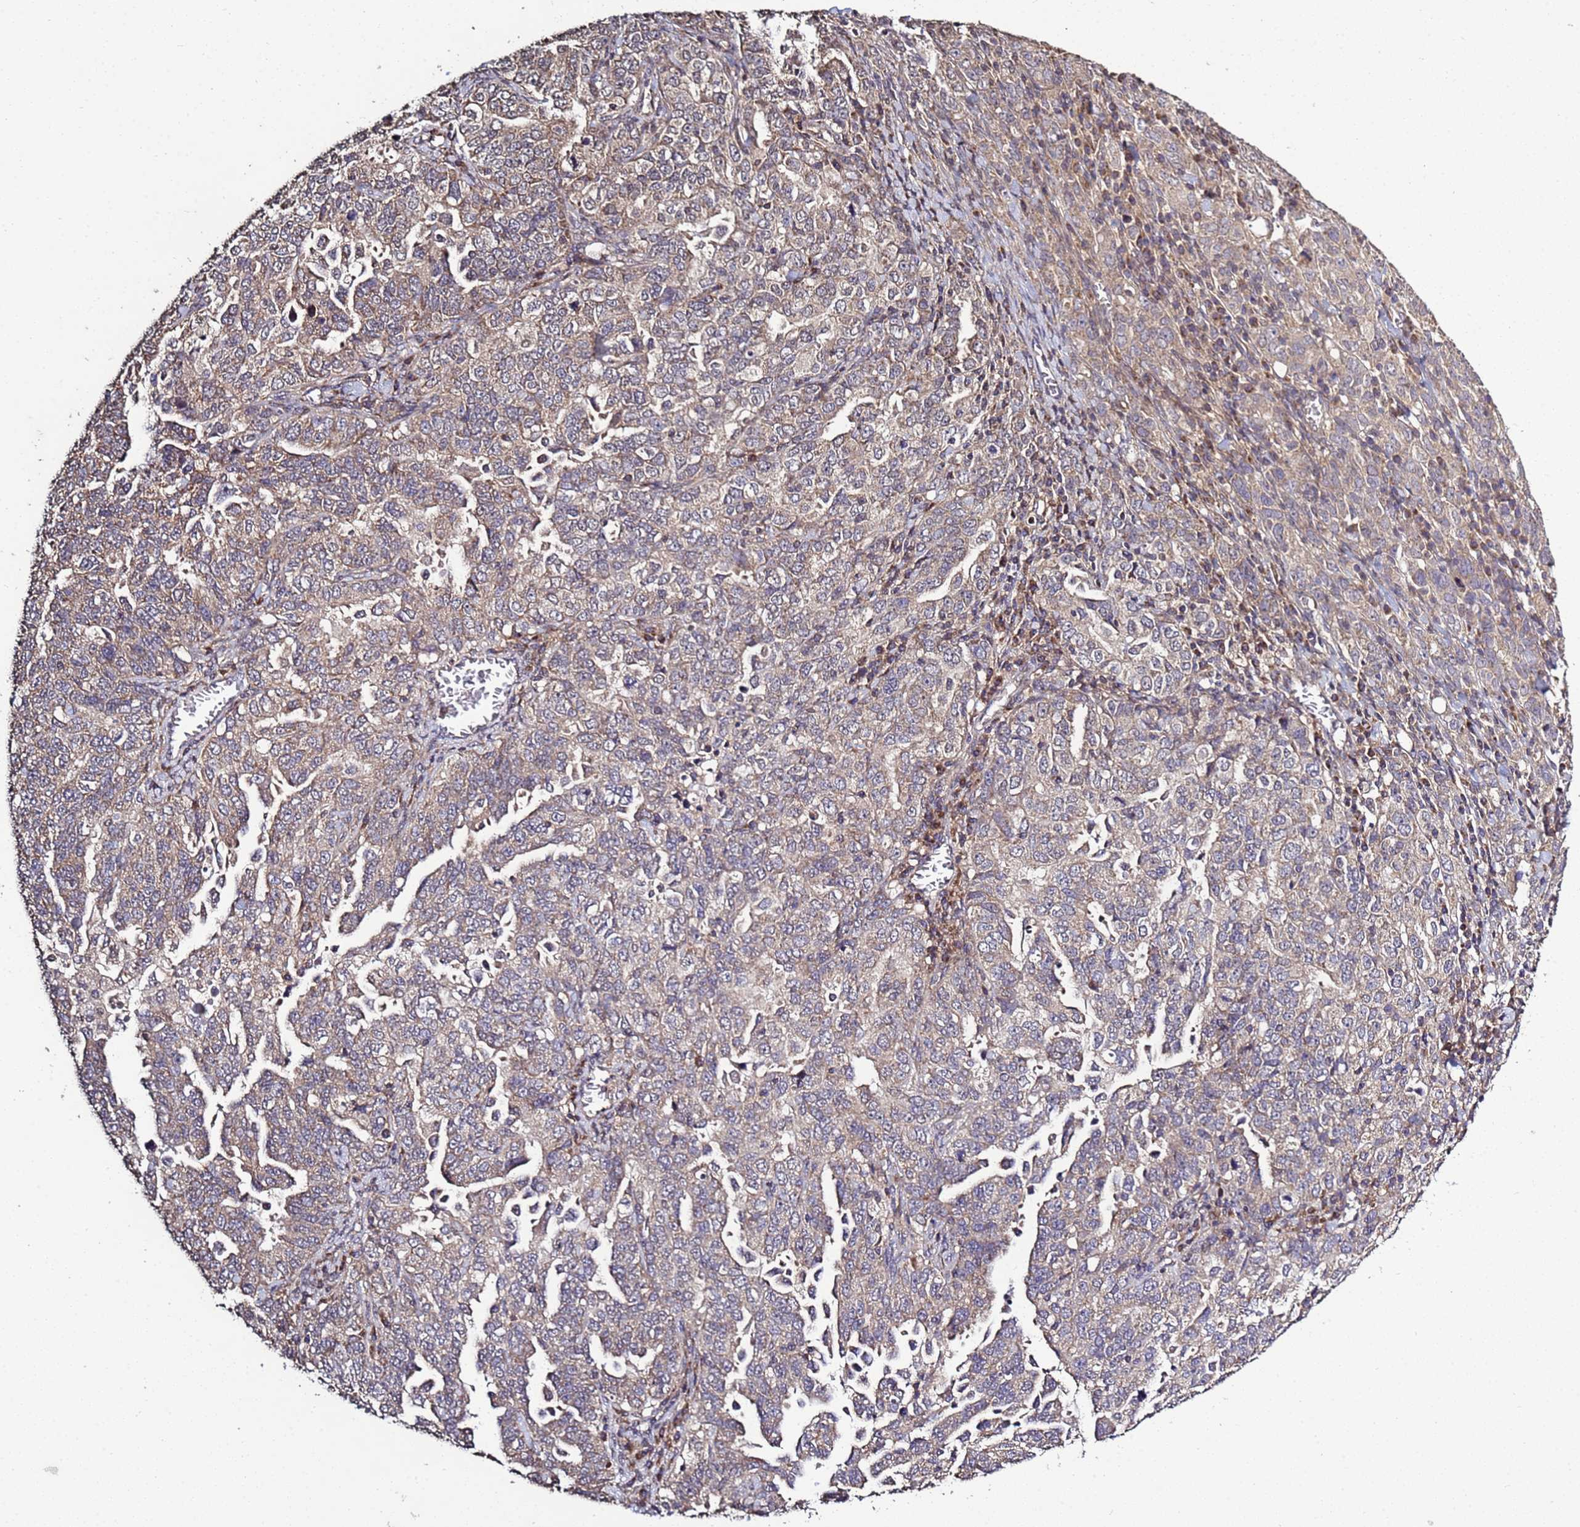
{"staining": {"intensity": "weak", "quantity": "25%-75%", "location": "cytoplasmic/membranous"}, "tissue": "ovarian cancer", "cell_type": "Tumor cells", "image_type": "cancer", "snomed": [{"axis": "morphology", "description": "Carcinoma, endometroid"}, {"axis": "topography", "description": "Ovary"}], "caption": "Endometroid carcinoma (ovarian) stained with DAB immunohistochemistry reveals low levels of weak cytoplasmic/membranous expression in approximately 25%-75% of tumor cells. (DAB (3,3'-diaminobenzidine) = brown stain, brightfield microscopy at high magnification).", "gene": "P2RX7", "patient": {"sex": "female", "age": 62}}